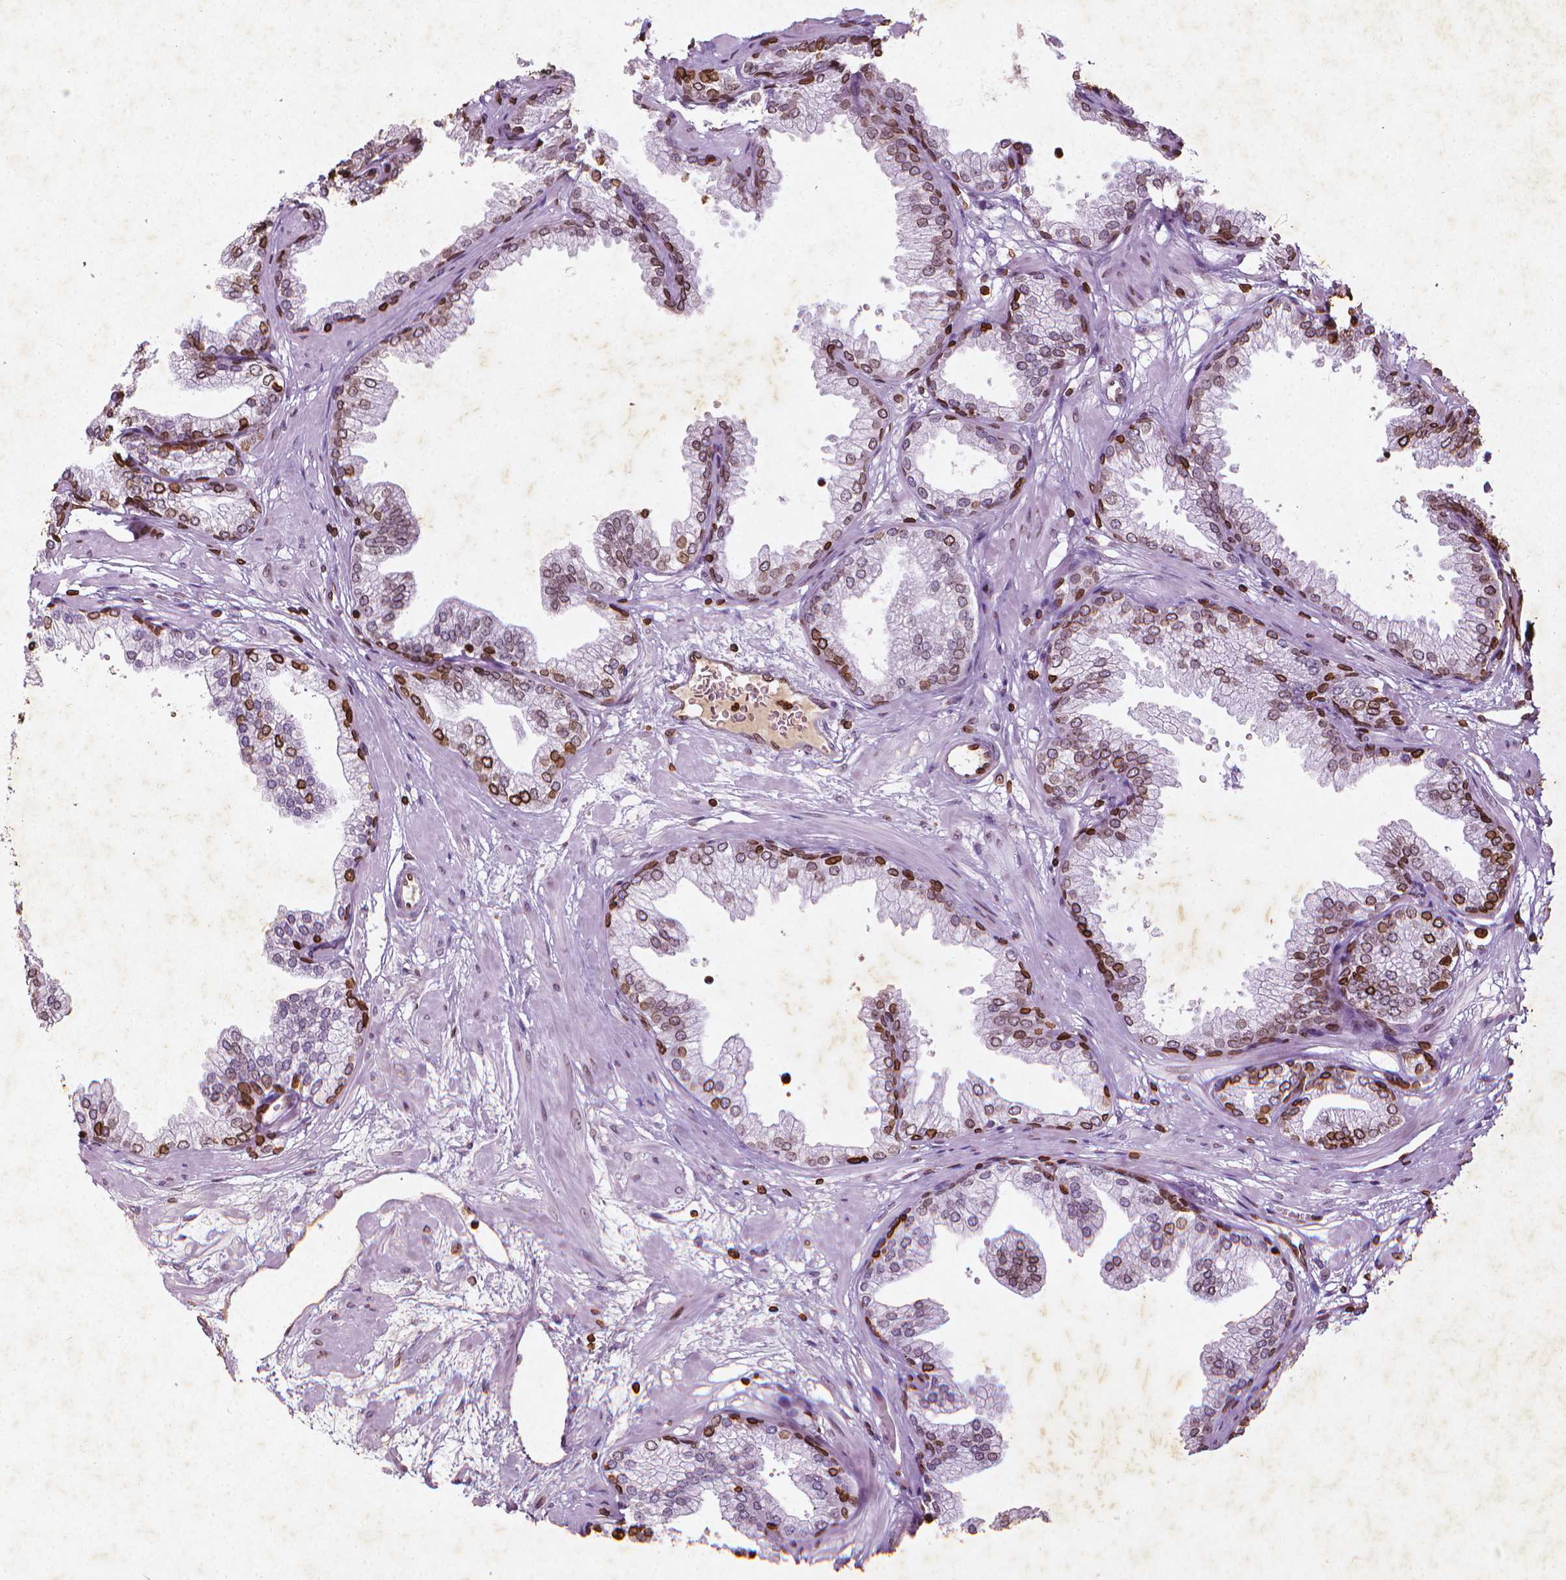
{"staining": {"intensity": "strong", "quantity": "<25%", "location": "cytoplasmic/membranous,nuclear"}, "tissue": "prostate", "cell_type": "Glandular cells", "image_type": "normal", "snomed": [{"axis": "morphology", "description": "Normal tissue, NOS"}, {"axis": "topography", "description": "Prostate"}], "caption": "A brown stain highlights strong cytoplasmic/membranous,nuclear positivity of a protein in glandular cells of normal prostate. Nuclei are stained in blue.", "gene": "LMNB1", "patient": {"sex": "male", "age": 37}}